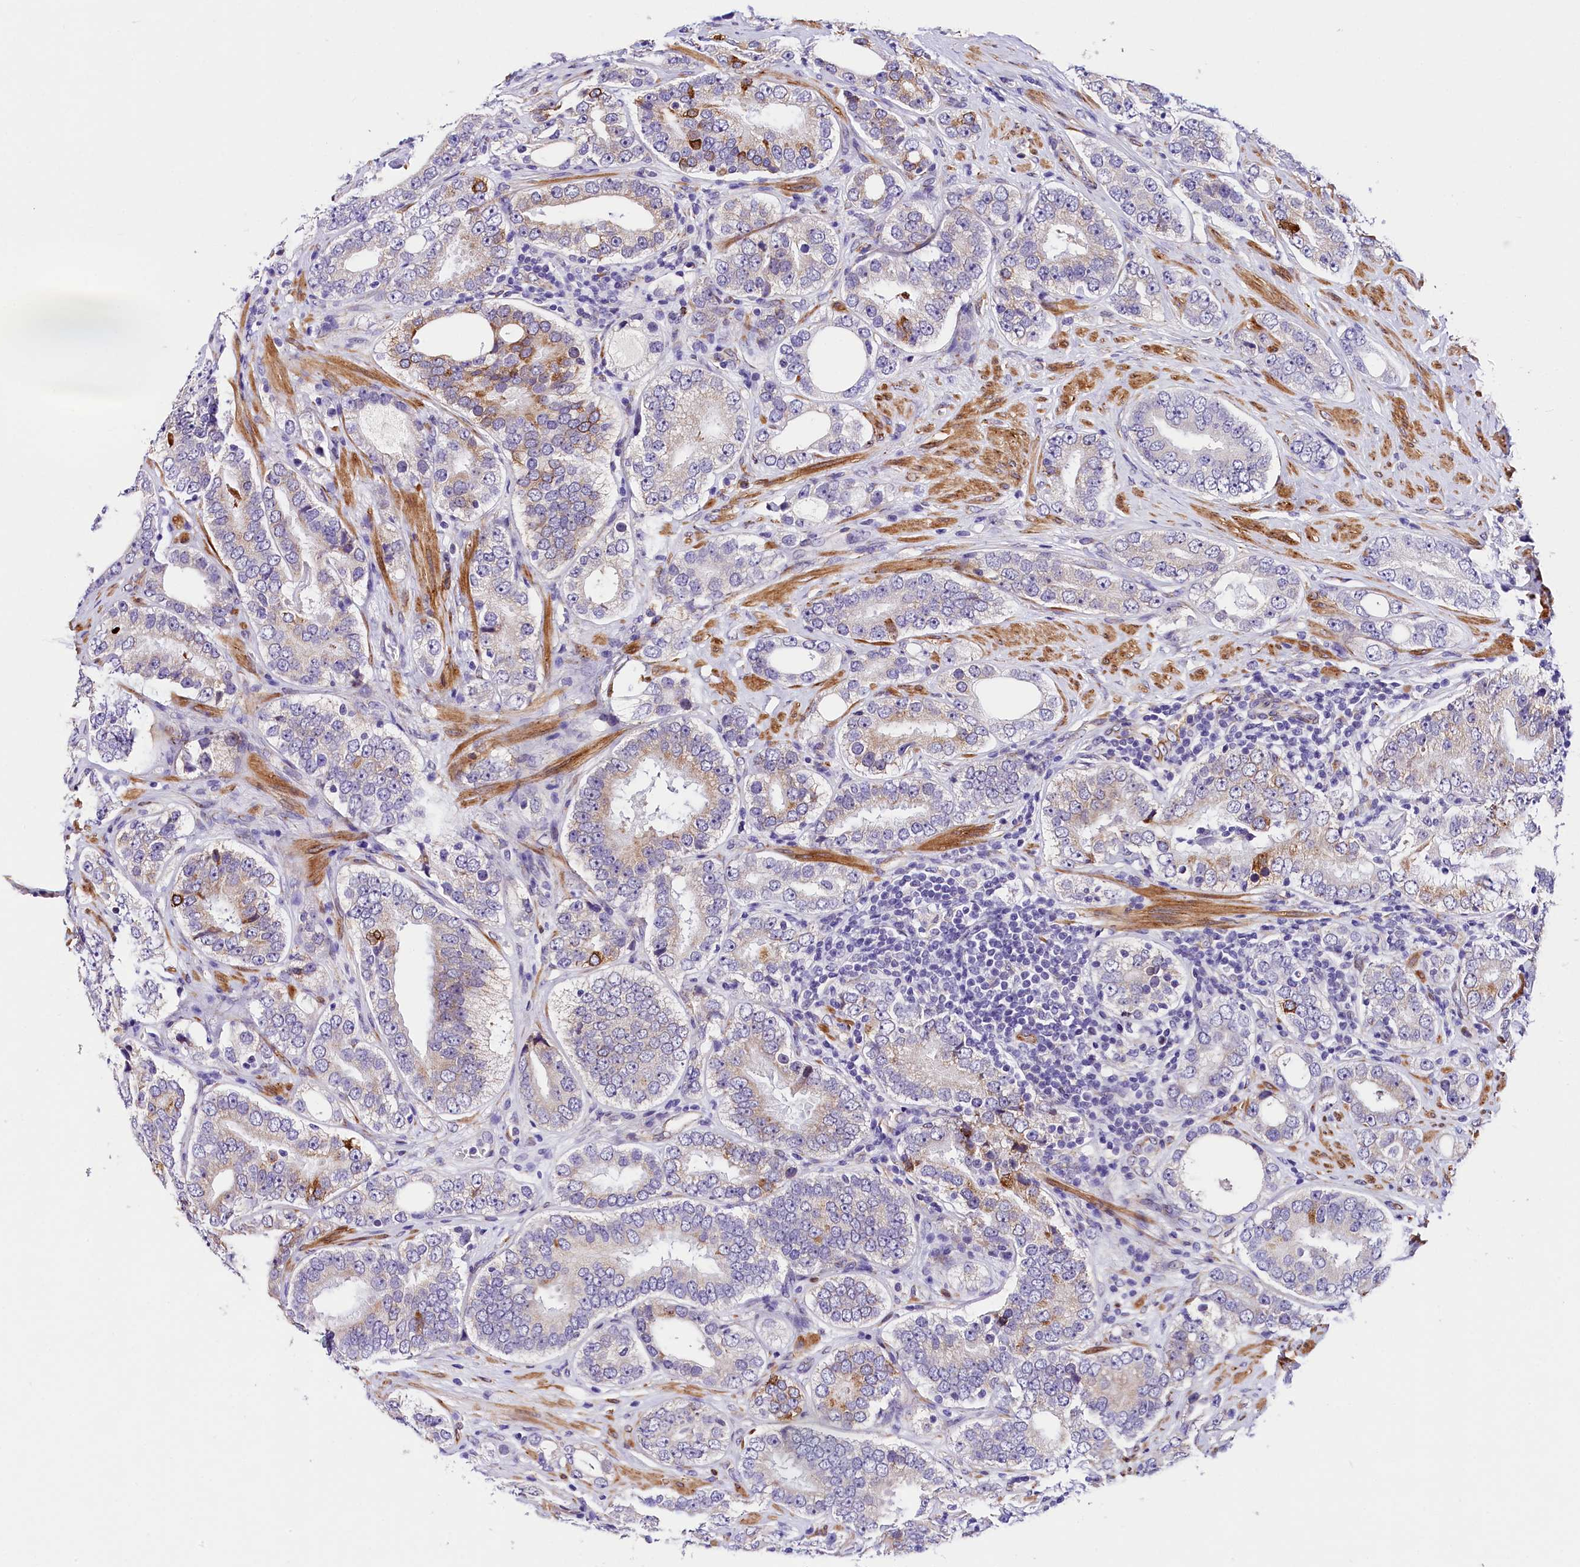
{"staining": {"intensity": "negative", "quantity": "none", "location": "none"}, "tissue": "prostate cancer", "cell_type": "Tumor cells", "image_type": "cancer", "snomed": [{"axis": "morphology", "description": "Adenocarcinoma, High grade"}, {"axis": "topography", "description": "Prostate"}], "caption": "Tumor cells are negative for protein expression in human prostate high-grade adenocarcinoma.", "gene": "ITGA1", "patient": {"sex": "male", "age": 56}}